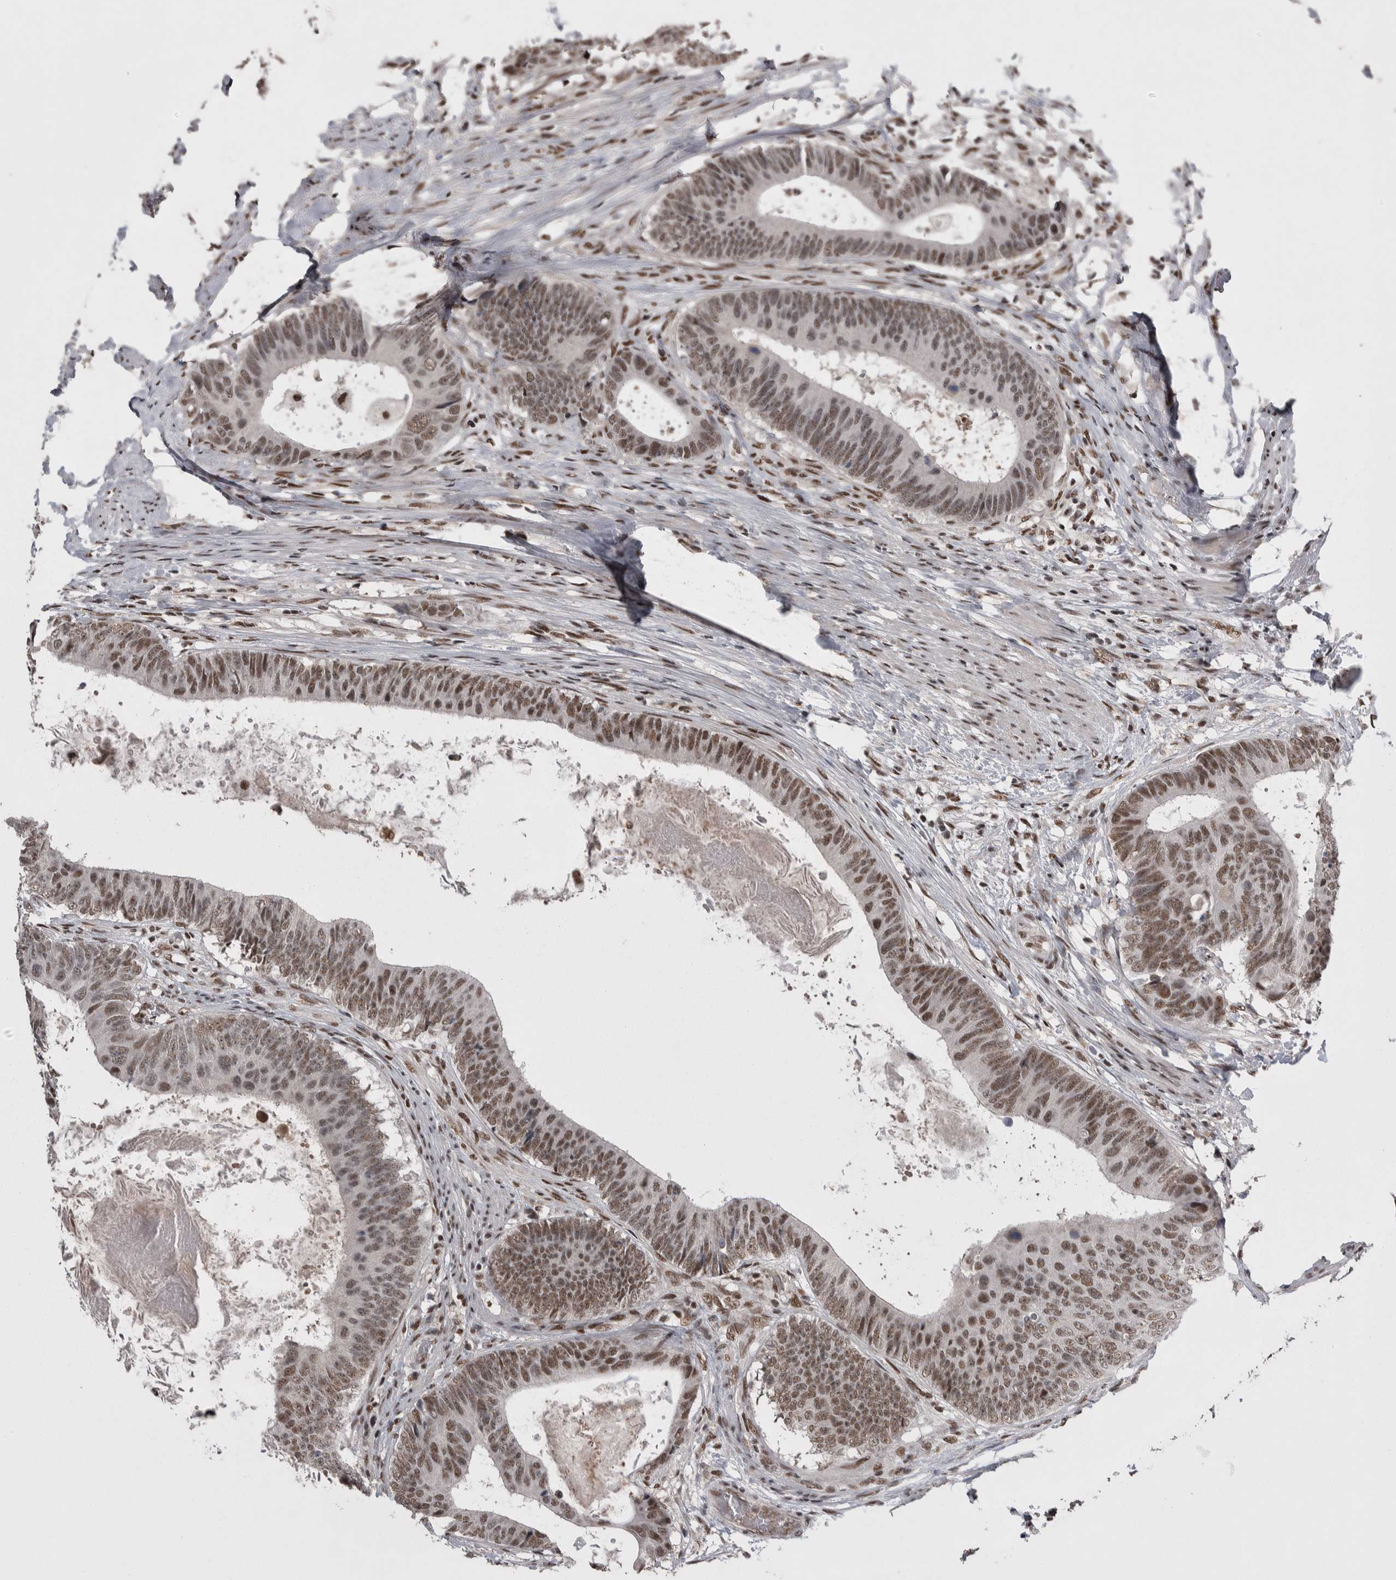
{"staining": {"intensity": "moderate", "quantity": ">75%", "location": "nuclear"}, "tissue": "colorectal cancer", "cell_type": "Tumor cells", "image_type": "cancer", "snomed": [{"axis": "morphology", "description": "Adenocarcinoma, NOS"}, {"axis": "topography", "description": "Colon"}], "caption": "A photomicrograph showing moderate nuclear expression in approximately >75% of tumor cells in colorectal cancer (adenocarcinoma), as visualized by brown immunohistochemical staining.", "gene": "DMTF1", "patient": {"sex": "male", "age": 56}}